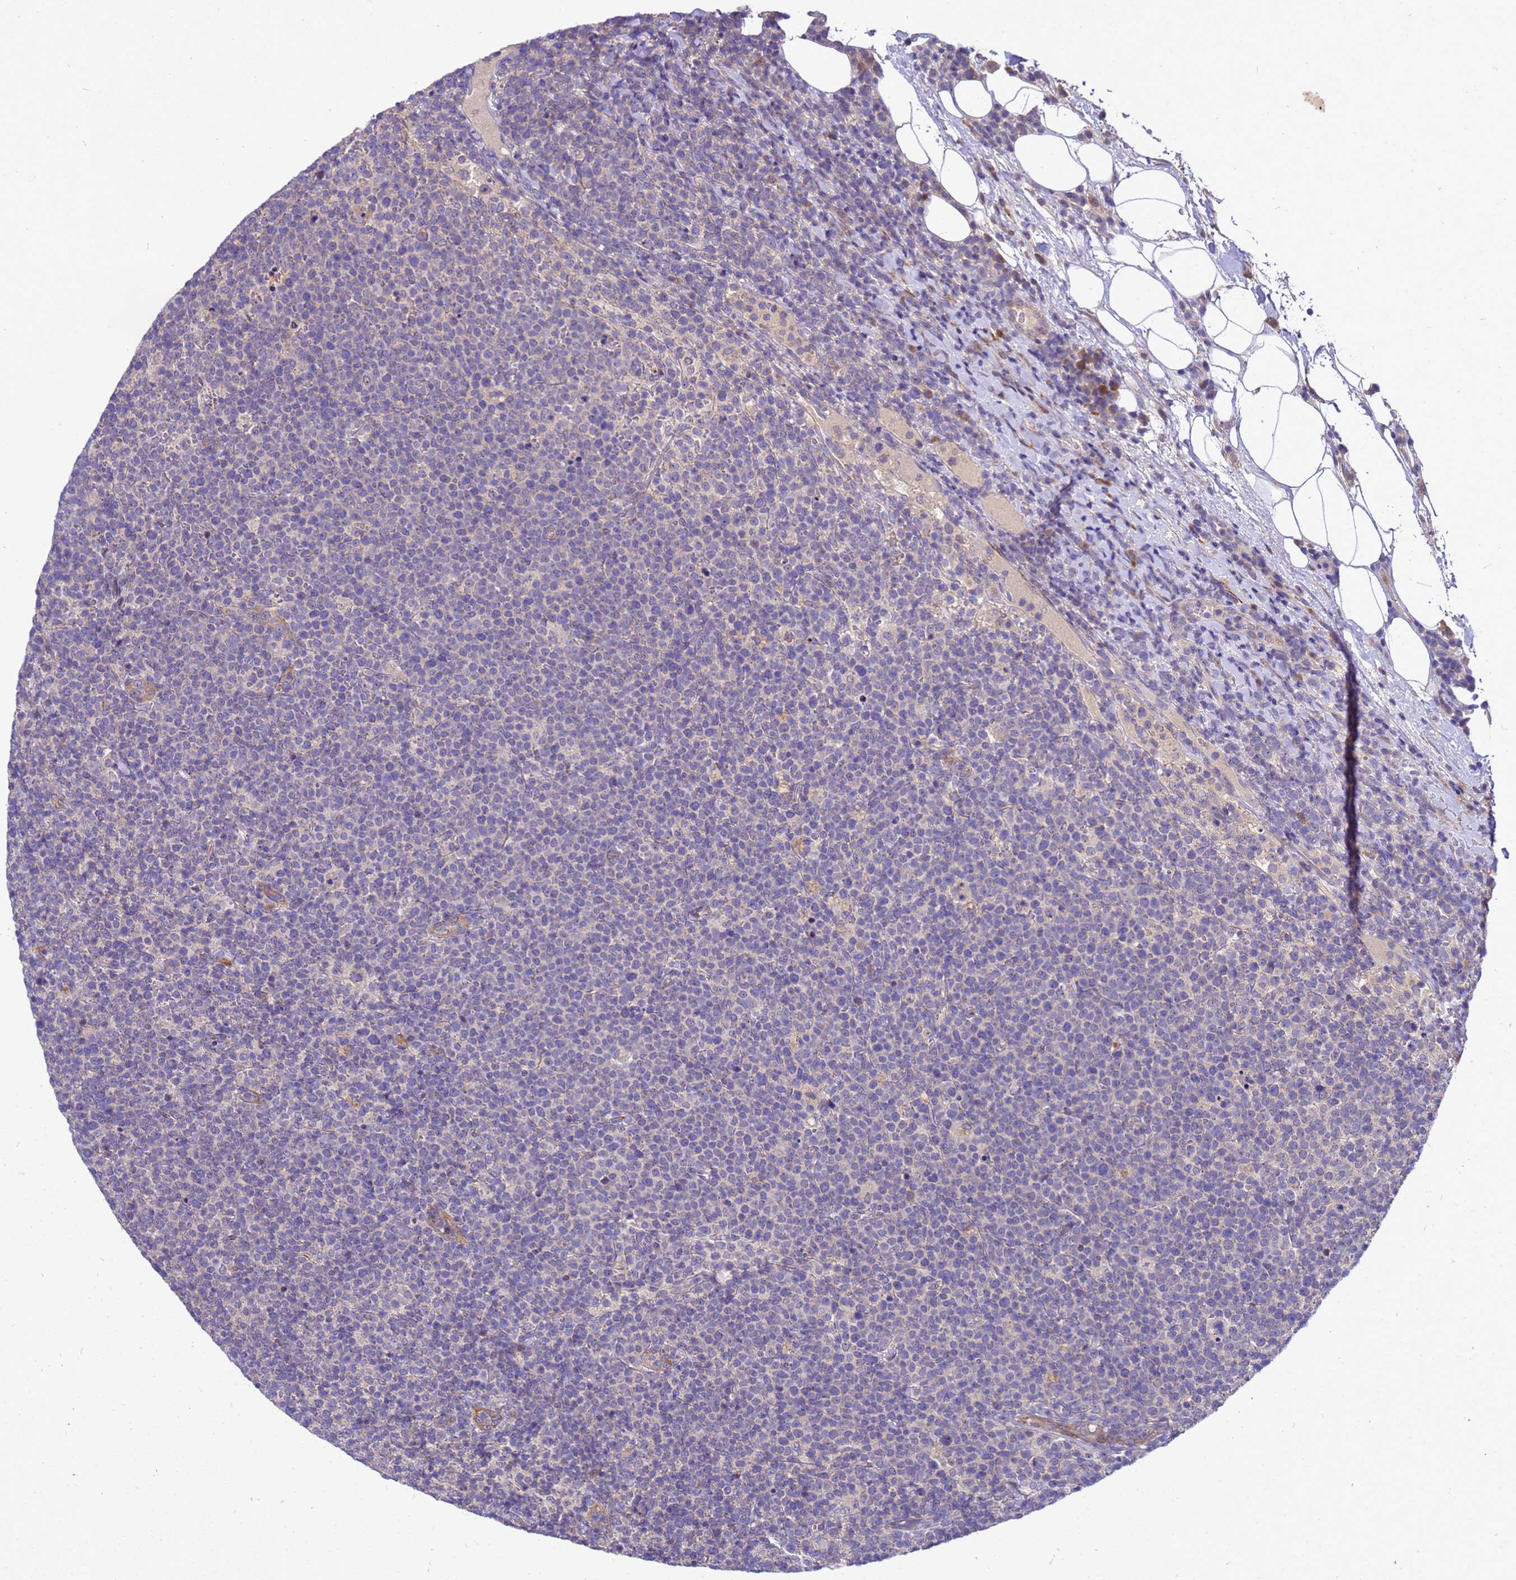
{"staining": {"intensity": "negative", "quantity": "none", "location": "none"}, "tissue": "lymphoma", "cell_type": "Tumor cells", "image_type": "cancer", "snomed": [{"axis": "morphology", "description": "Malignant lymphoma, non-Hodgkin's type, High grade"}, {"axis": "topography", "description": "Lymph node"}], "caption": "Immunohistochemical staining of malignant lymphoma, non-Hodgkin's type (high-grade) exhibits no significant staining in tumor cells.", "gene": "POP7", "patient": {"sex": "male", "age": 61}}